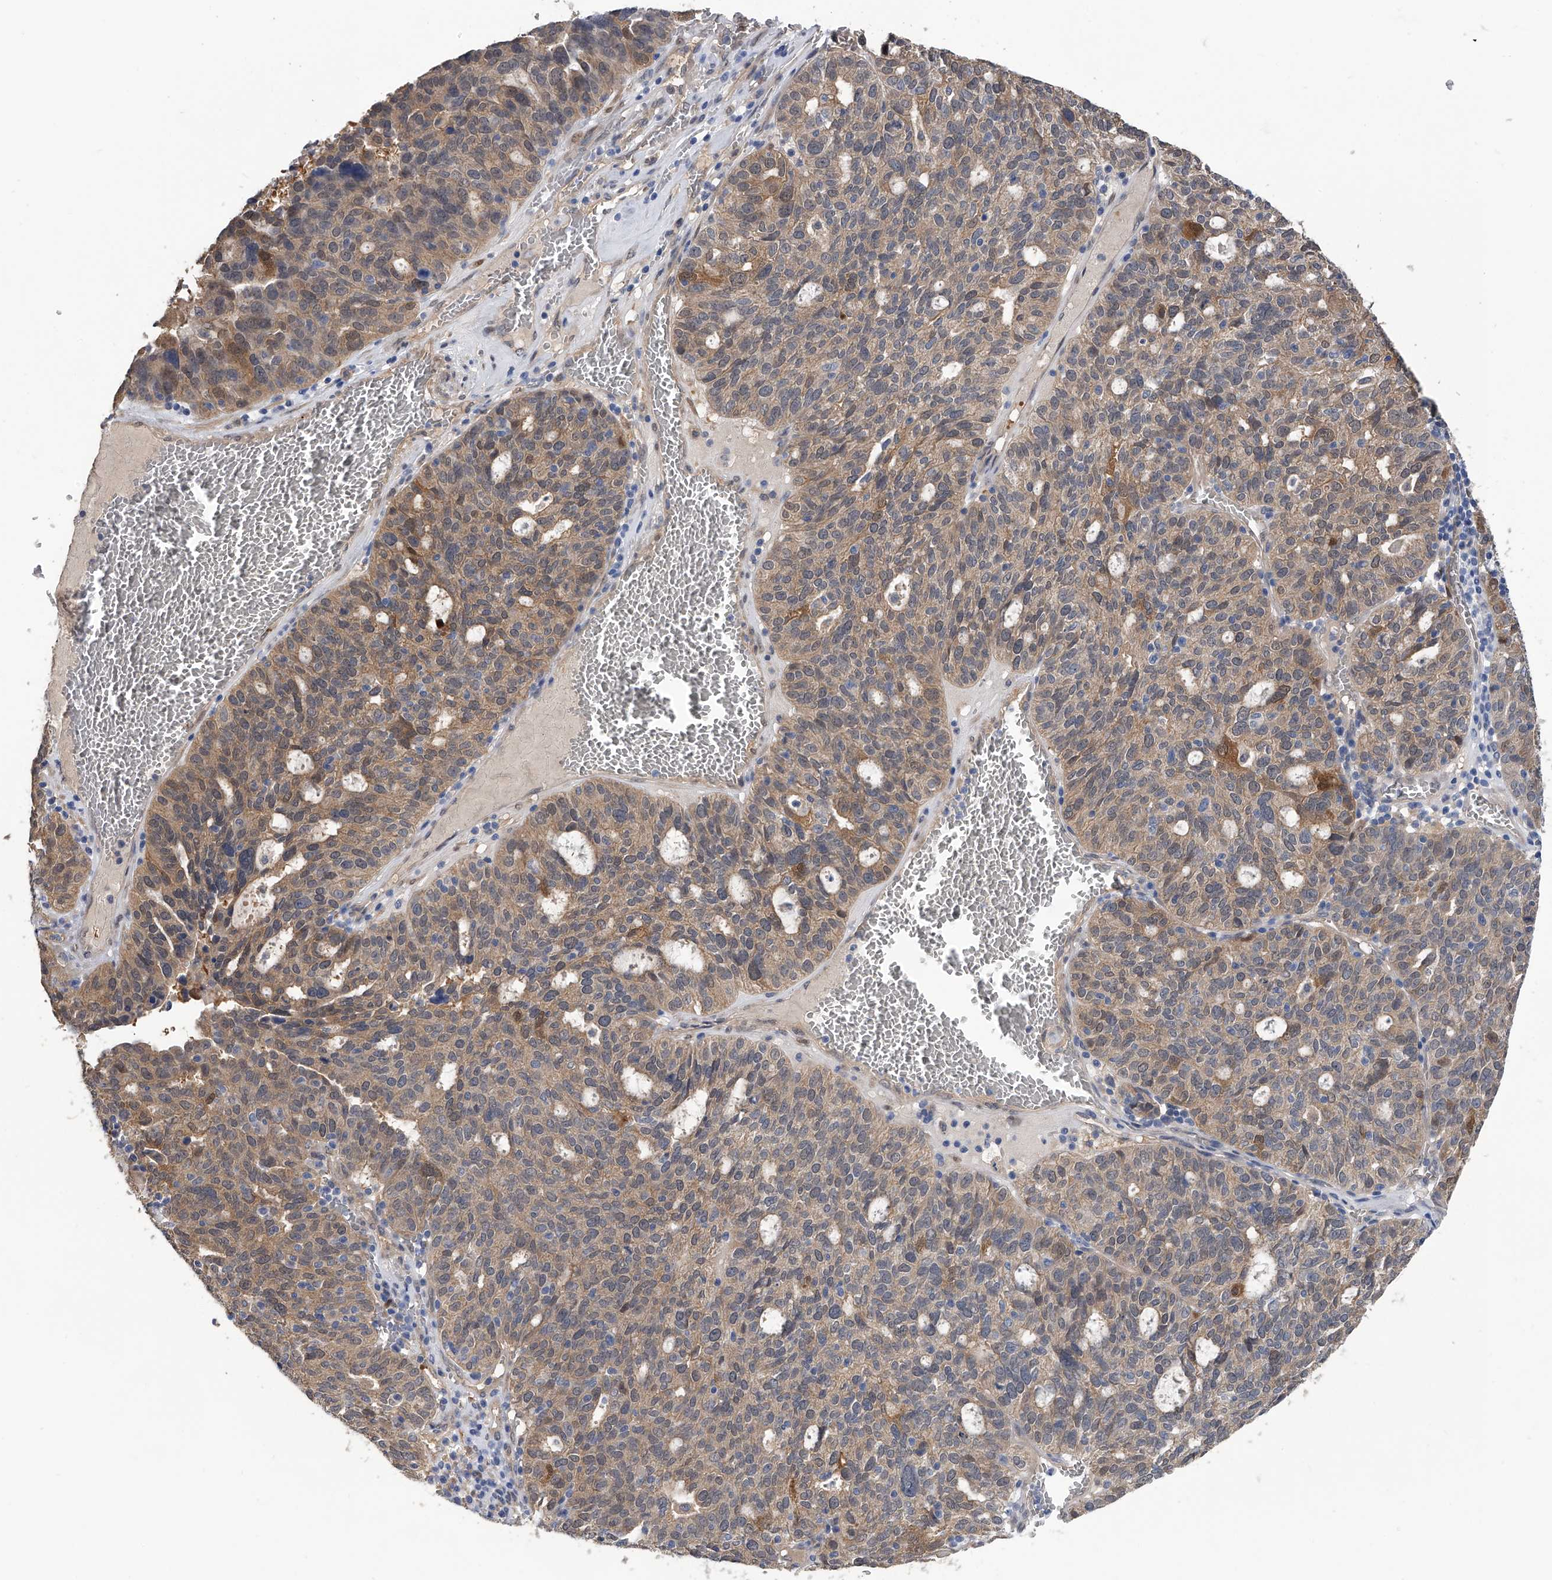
{"staining": {"intensity": "weak", "quantity": "25%-75%", "location": "cytoplasmic/membranous"}, "tissue": "ovarian cancer", "cell_type": "Tumor cells", "image_type": "cancer", "snomed": [{"axis": "morphology", "description": "Cystadenocarcinoma, serous, NOS"}, {"axis": "topography", "description": "Ovary"}], "caption": "Immunohistochemistry image of neoplastic tissue: human ovarian cancer (serous cystadenocarcinoma) stained using immunohistochemistry demonstrates low levels of weak protein expression localized specifically in the cytoplasmic/membranous of tumor cells, appearing as a cytoplasmic/membranous brown color.", "gene": "PGM3", "patient": {"sex": "female", "age": 59}}